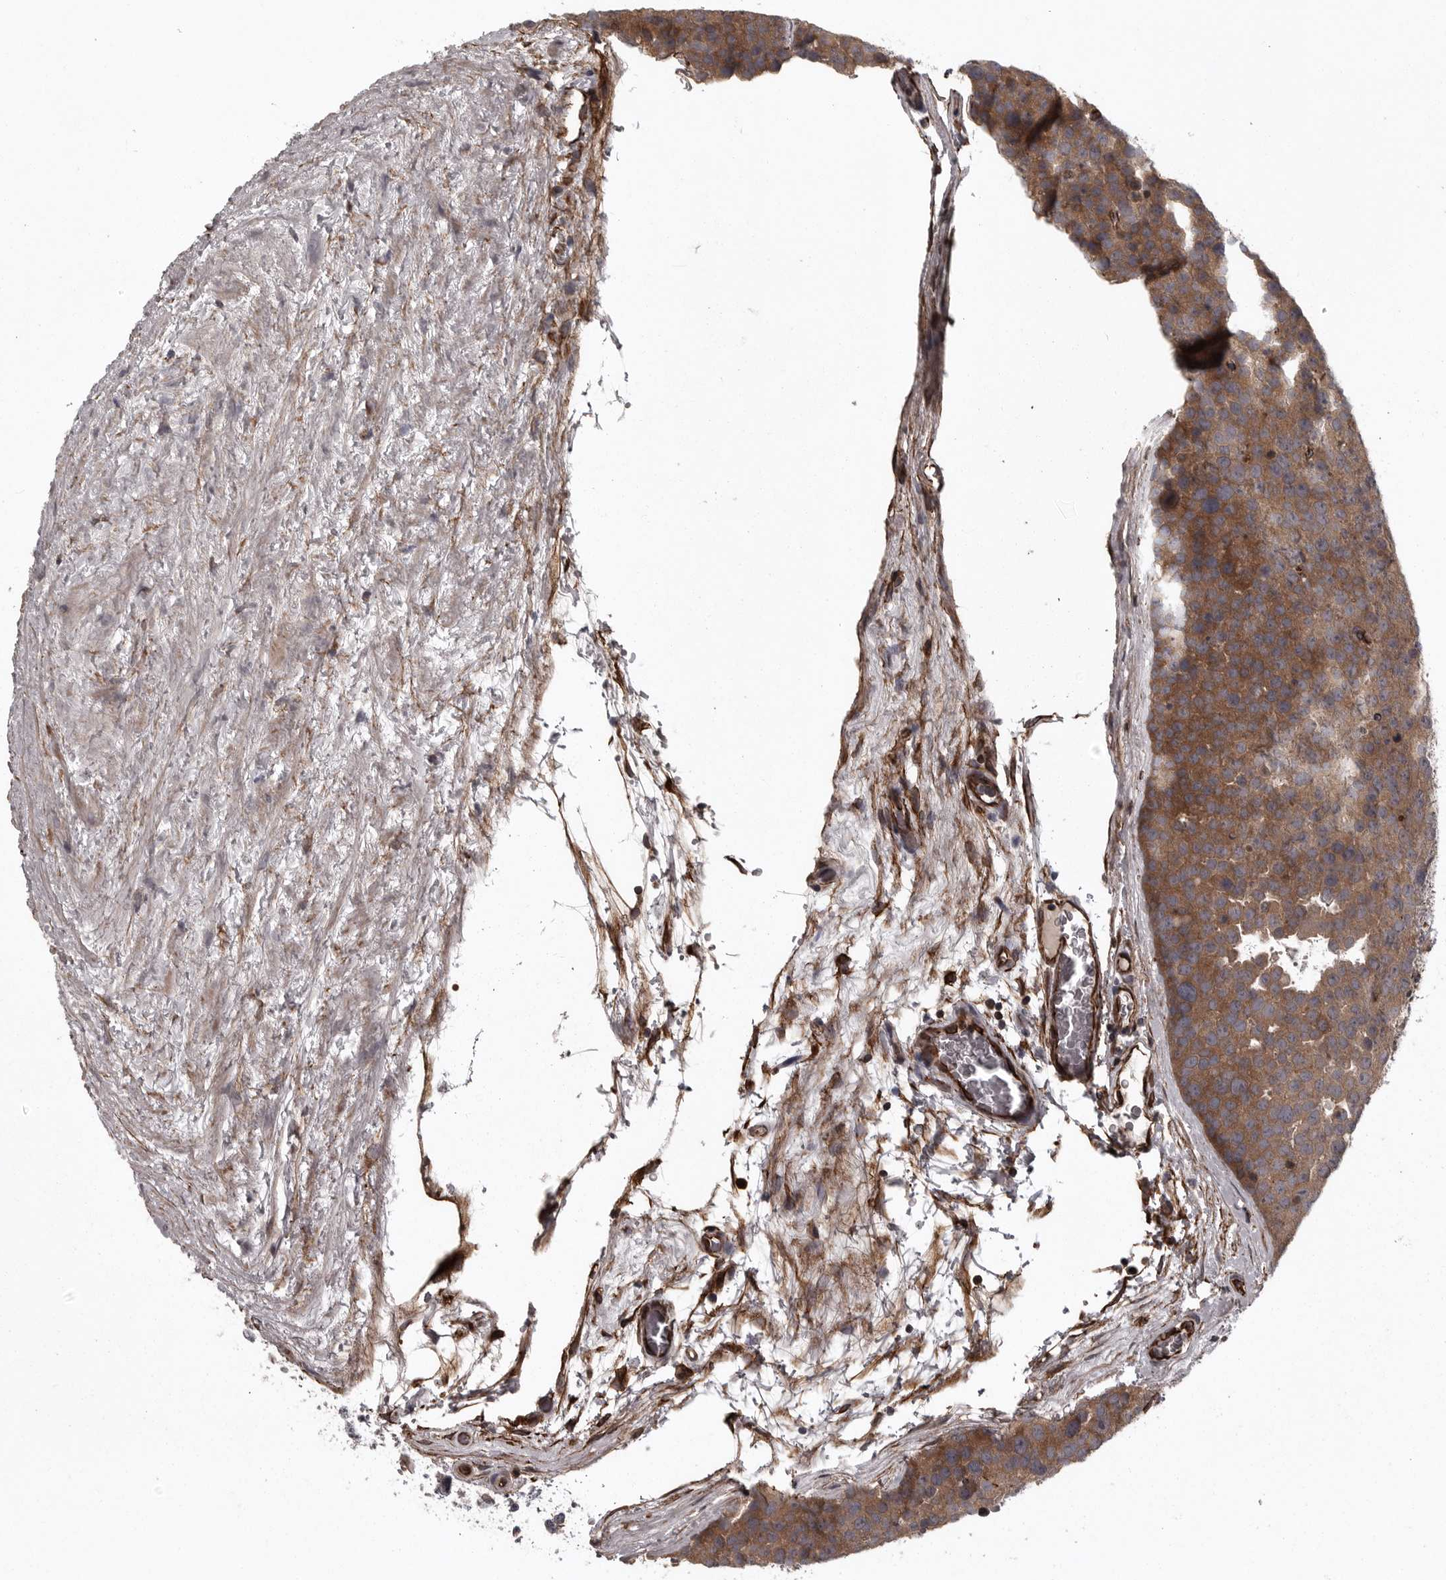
{"staining": {"intensity": "moderate", "quantity": ">75%", "location": "cytoplasmic/membranous"}, "tissue": "testis cancer", "cell_type": "Tumor cells", "image_type": "cancer", "snomed": [{"axis": "morphology", "description": "Seminoma, NOS"}, {"axis": "topography", "description": "Testis"}], "caption": "Protein analysis of testis cancer (seminoma) tissue displays moderate cytoplasmic/membranous staining in approximately >75% of tumor cells.", "gene": "FAAP100", "patient": {"sex": "male", "age": 71}}